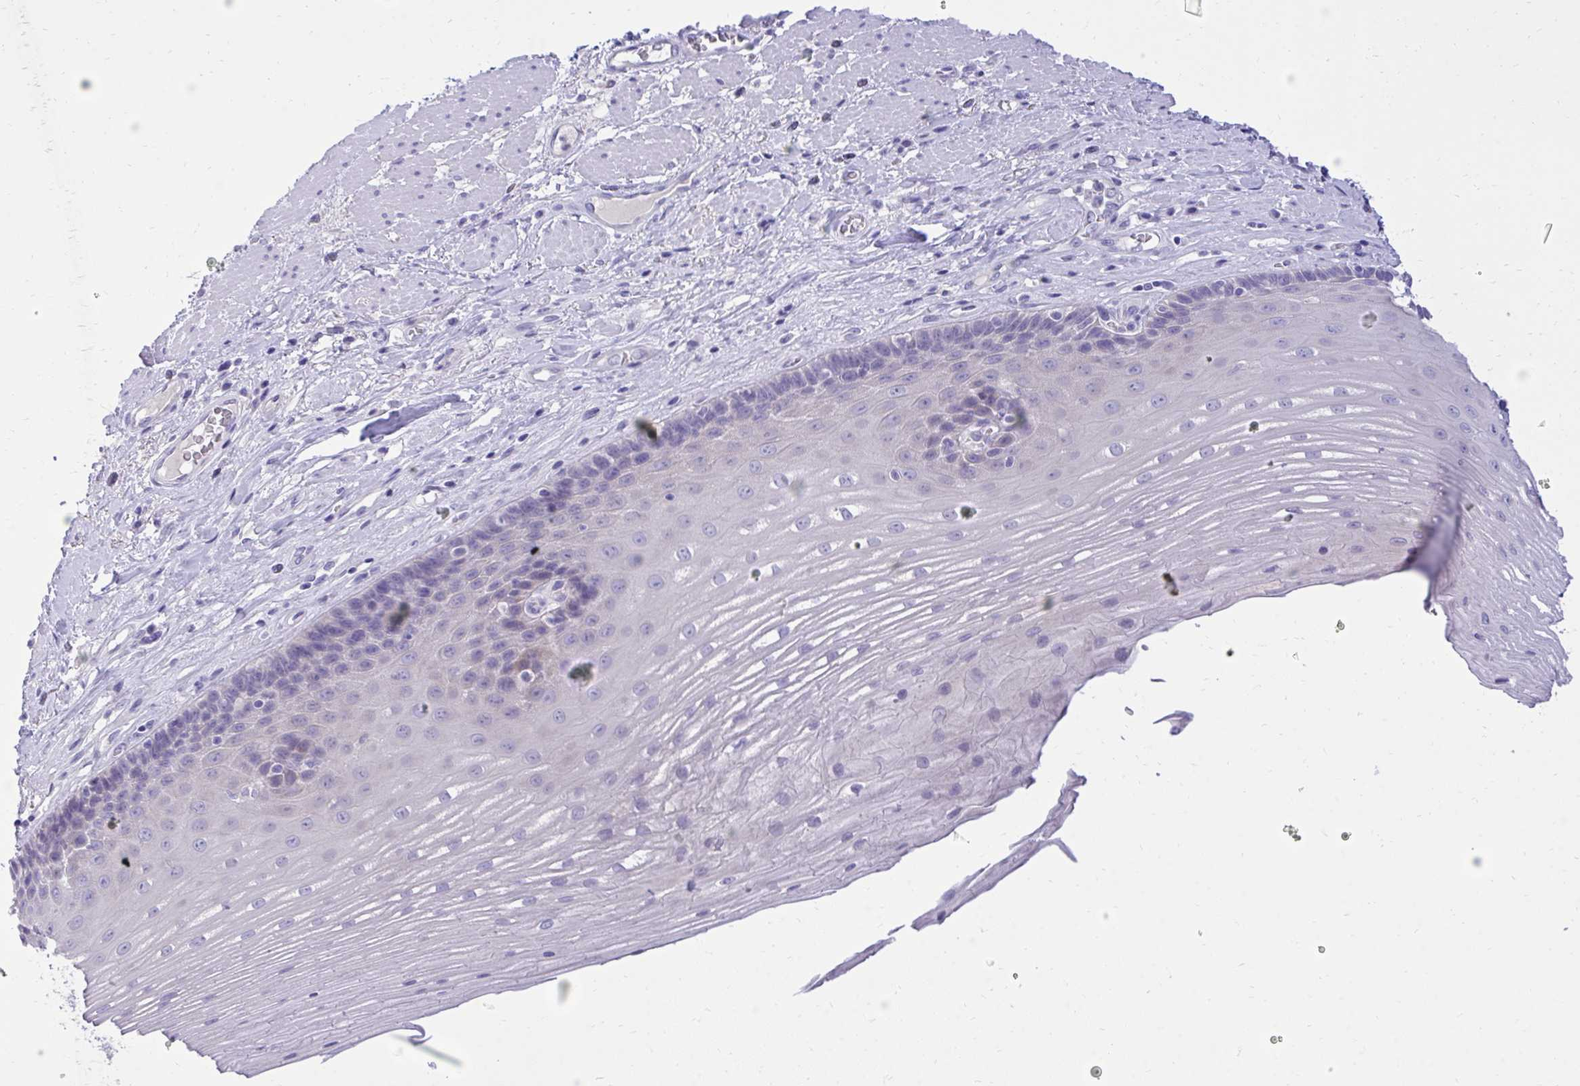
{"staining": {"intensity": "negative", "quantity": "none", "location": "none"}, "tissue": "esophagus", "cell_type": "Squamous epithelial cells", "image_type": "normal", "snomed": [{"axis": "morphology", "description": "Normal tissue, NOS"}, {"axis": "topography", "description": "Esophagus"}], "caption": "Immunohistochemical staining of unremarkable esophagus exhibits no significant positivity in squamous epithelial cells. The staining is performed using DAB (3,3'-diaminobenzidine) brown chromogen with nuclei counter-stained in using hematoxylin.", "gene": "TMCO5A", "patient": {"sex": "male", "age": 62}}